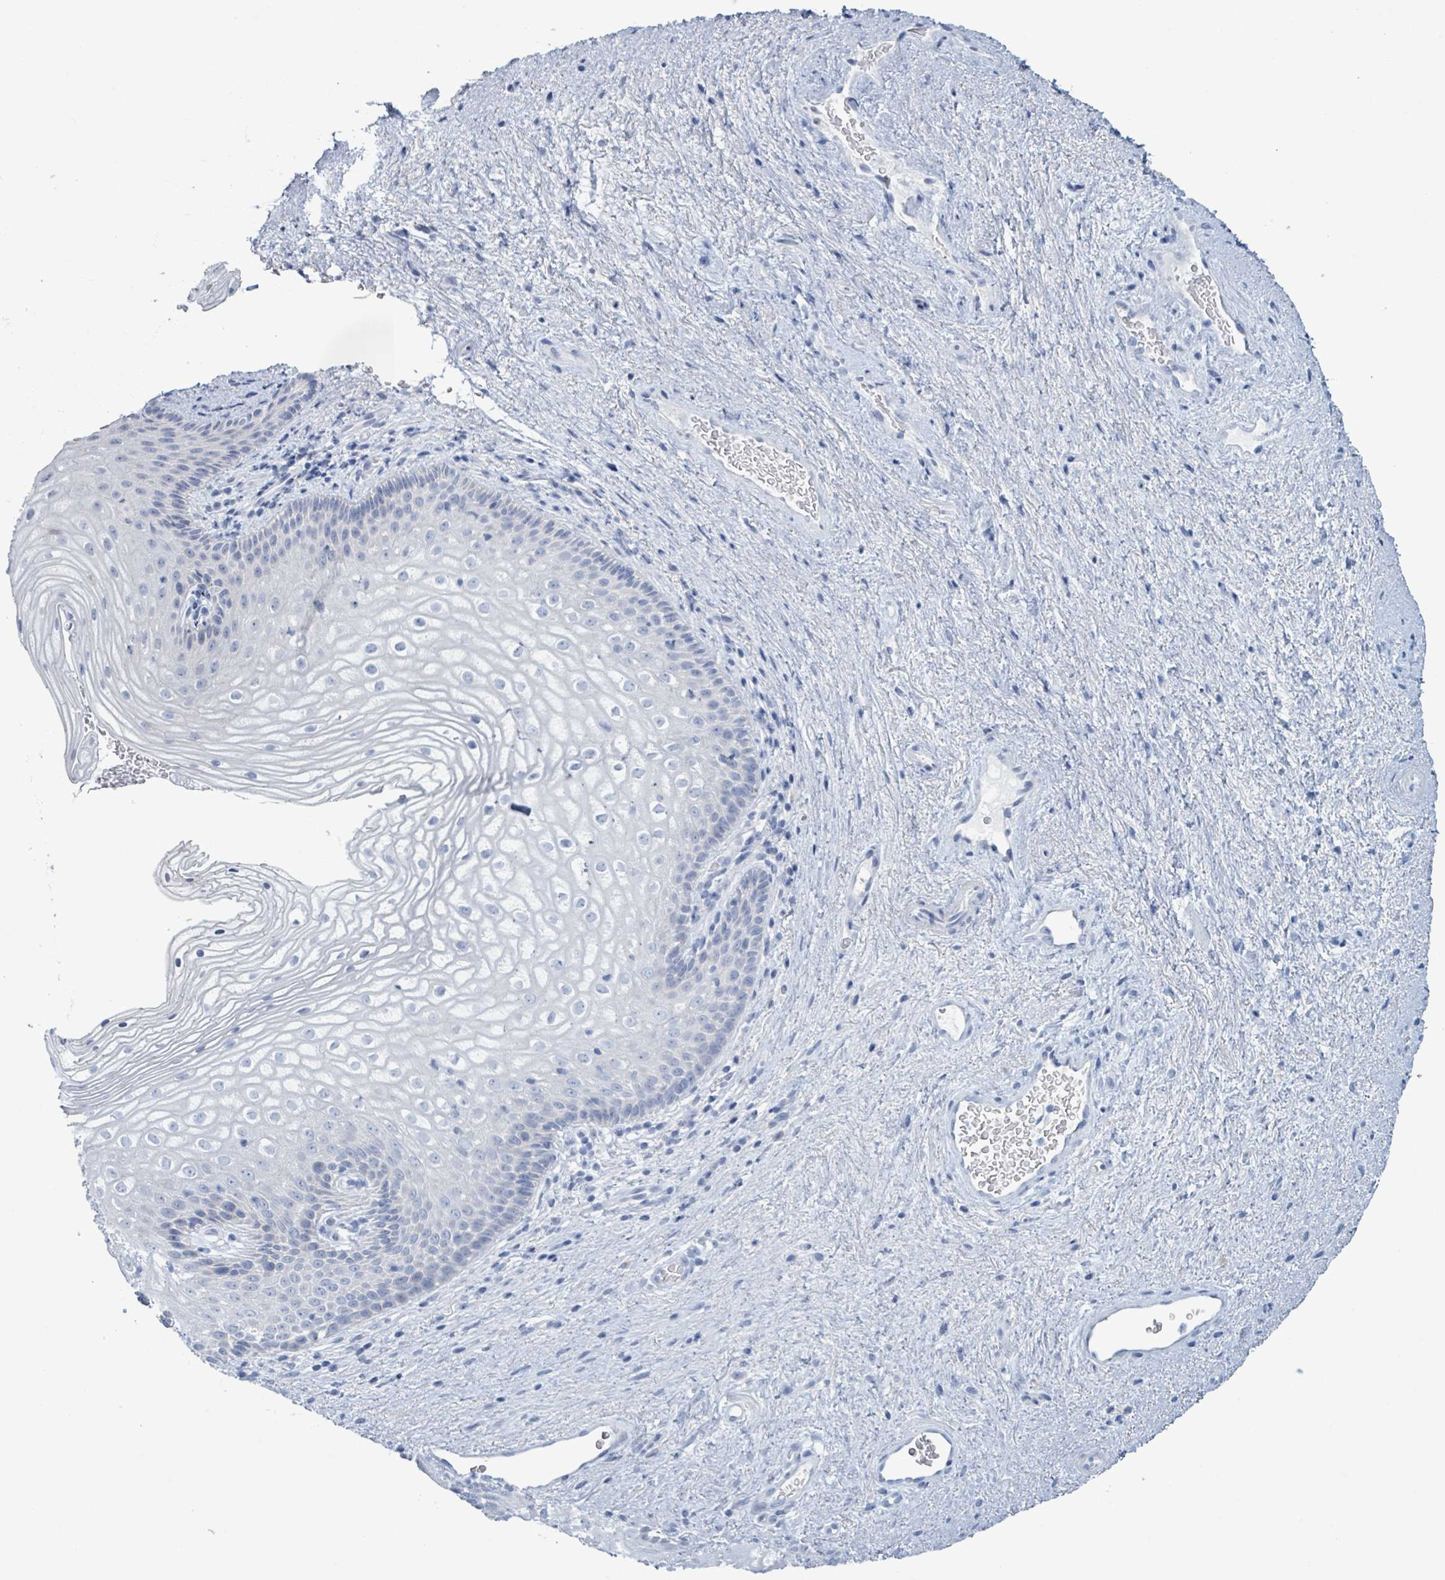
{"staining": {"intensity": "negative", "quantity": "none", "location": "none"}, "tissue": "vagina", "cell_type": "Squamous epithelial cells", "image_type": "normal", "snomed": [{"axis": "morphology", "description": "Normal tissue, NOS"}, {"axis": "topography", "description": "Vagina"}], "caption": "Immunohistochemical staining of unremarkable vagina displays no significant positivity in squamous epithelial cells. (DAB (3,3'-diaminobenzidine) immunohistochemistry (IHC) visualized using brightfield microscopy, high magnification).", "gene": "AKR1C4", "patient": {"sex": "female", "age": 47}}